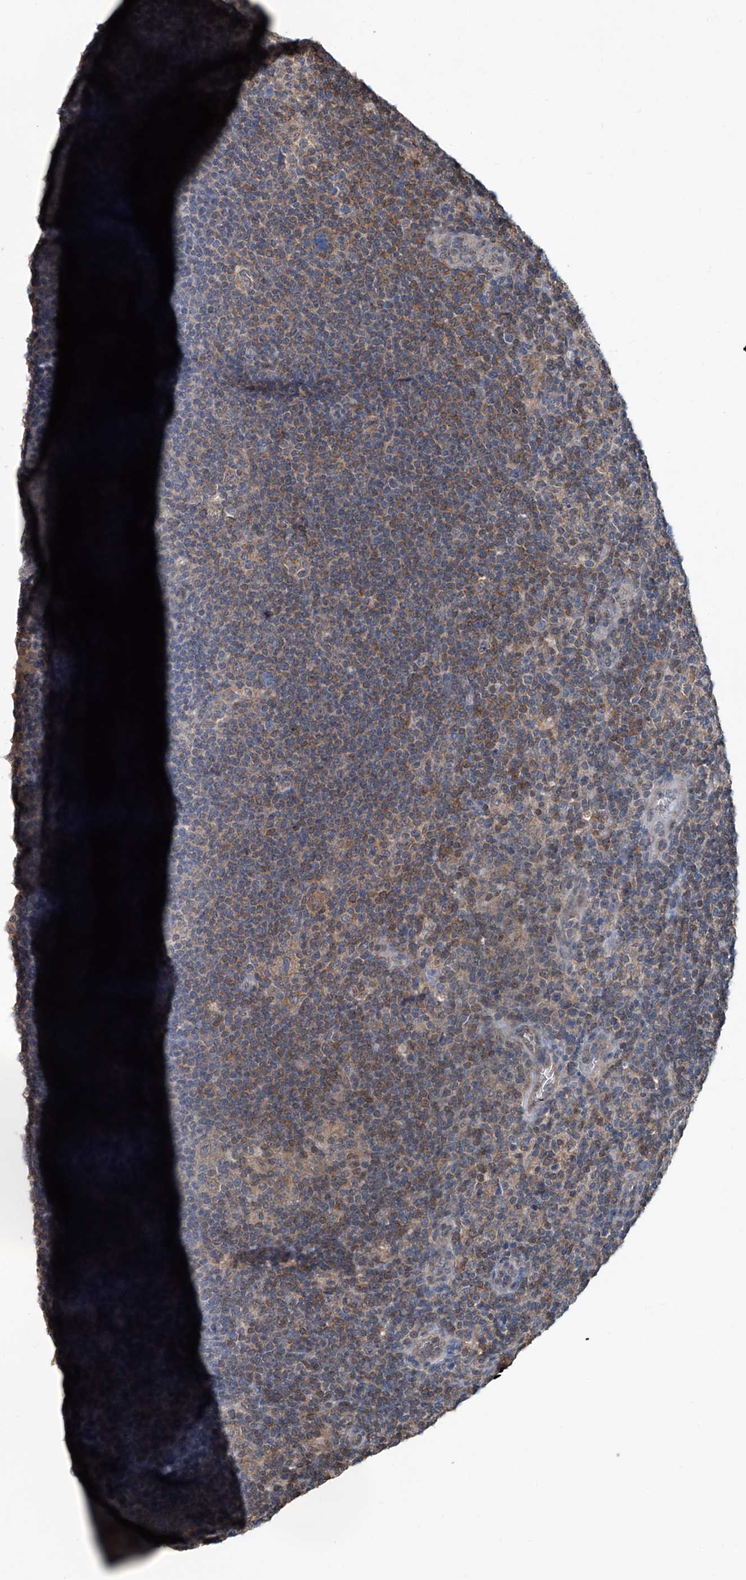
{"staining": {"intensity": "weak", "quantity": "25%-75%", "location": "cytoplasmic/membranous"}, "tissue": "lymphoma", "cell_type": "Tumor cells", "image_type": "cancer", "snomed": [{"axis": "morphology", "description": "Hodgkin's disease, NOS"}, {"axis": "topography", "description": "Lymph node"}], "caption": "This is an image of immunohistochemistry (IHC) staining of lymphoma, which shows weak staining in the cytoplasmic/membranous of tumor cells.", "gene": "CLK1", "patient": {"sex": "female", "age": 57}}